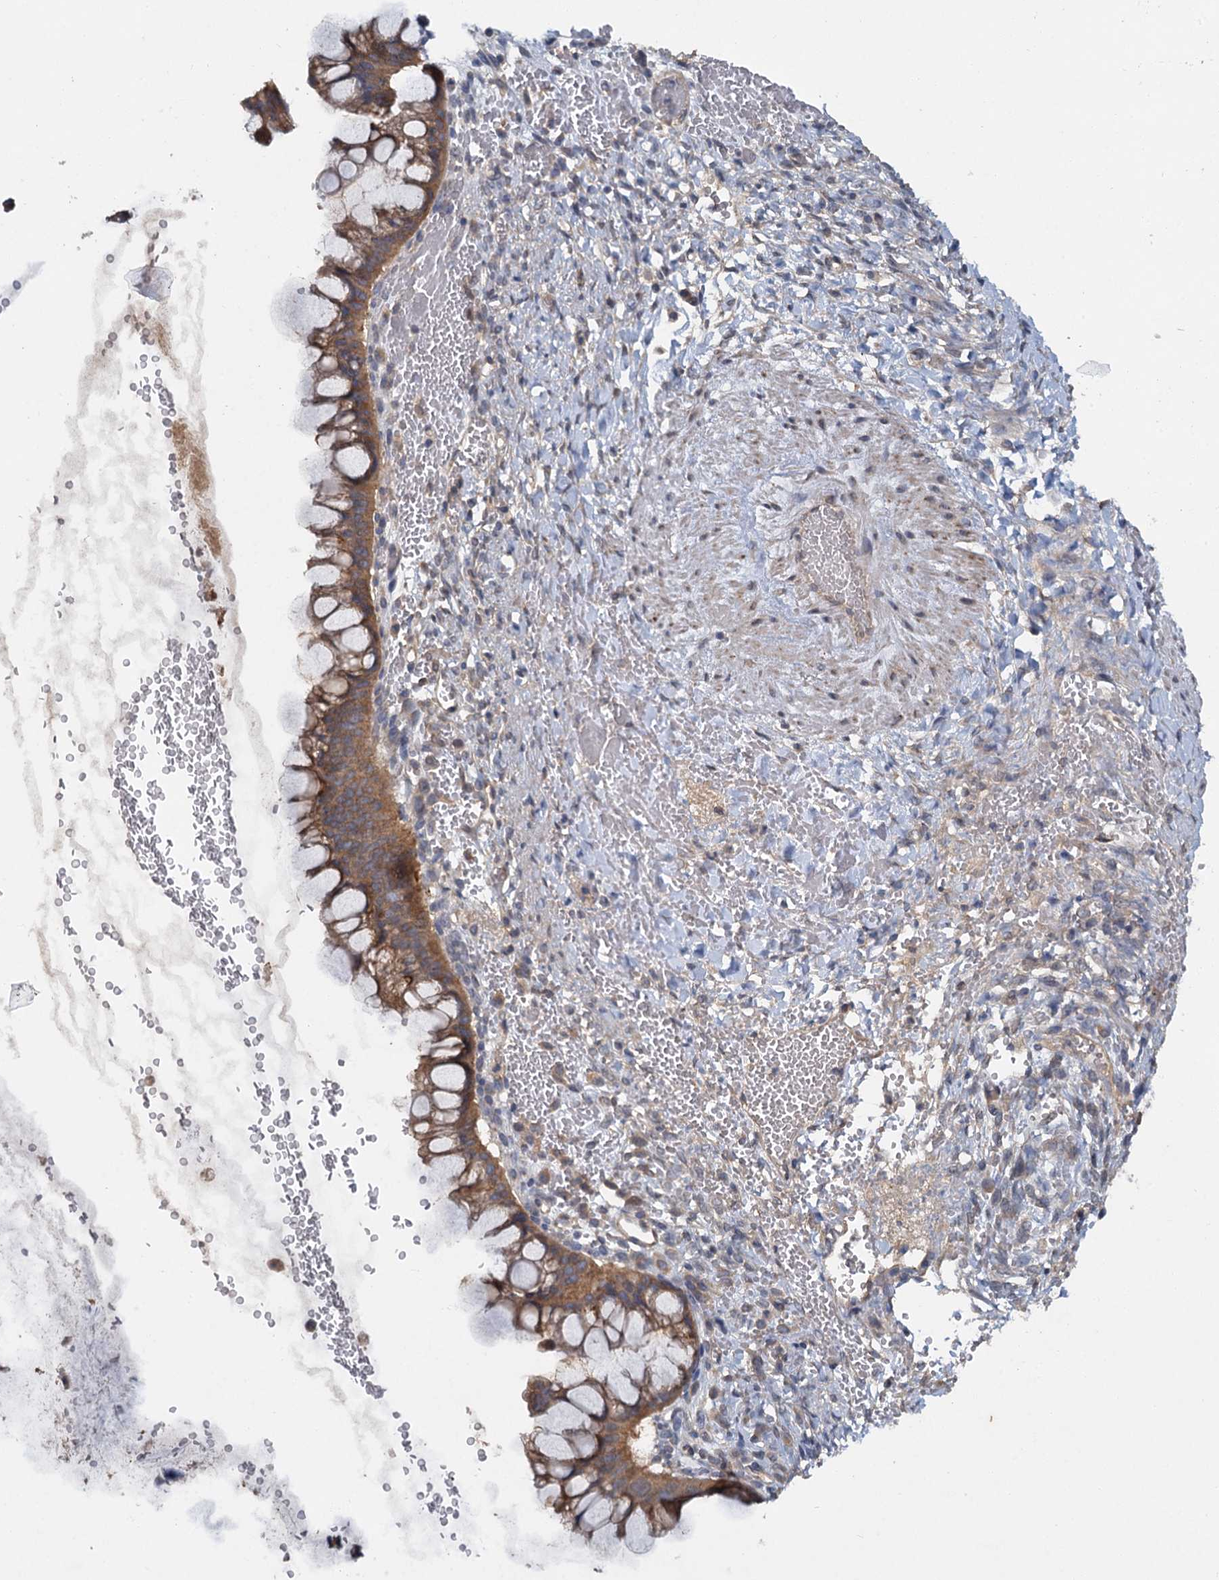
{"staining": {"intensity": "moderate", "quantity": ">75%", "location": "cytoplasmic/membranous"}, "tissue": "ovarian cancer", "cell_type": "Tumor cells", "image_type": "cancer", "snomed": [{"axis": "morphology", "description": "Cystadenocarcinoma, mucinous, NOS"}, {"axis": "topography", "description": "Ovary"}], "caption": "Immunohistochemical staining of ovarian cancer (mucinous cystadenocarcinoma) exhibits medium levels of moderate cytoplasmic/membranous protein expression in about >75% of tumor cells.", "gene": "ZNF324", "patient": {"sex": "female", "age": 73}}